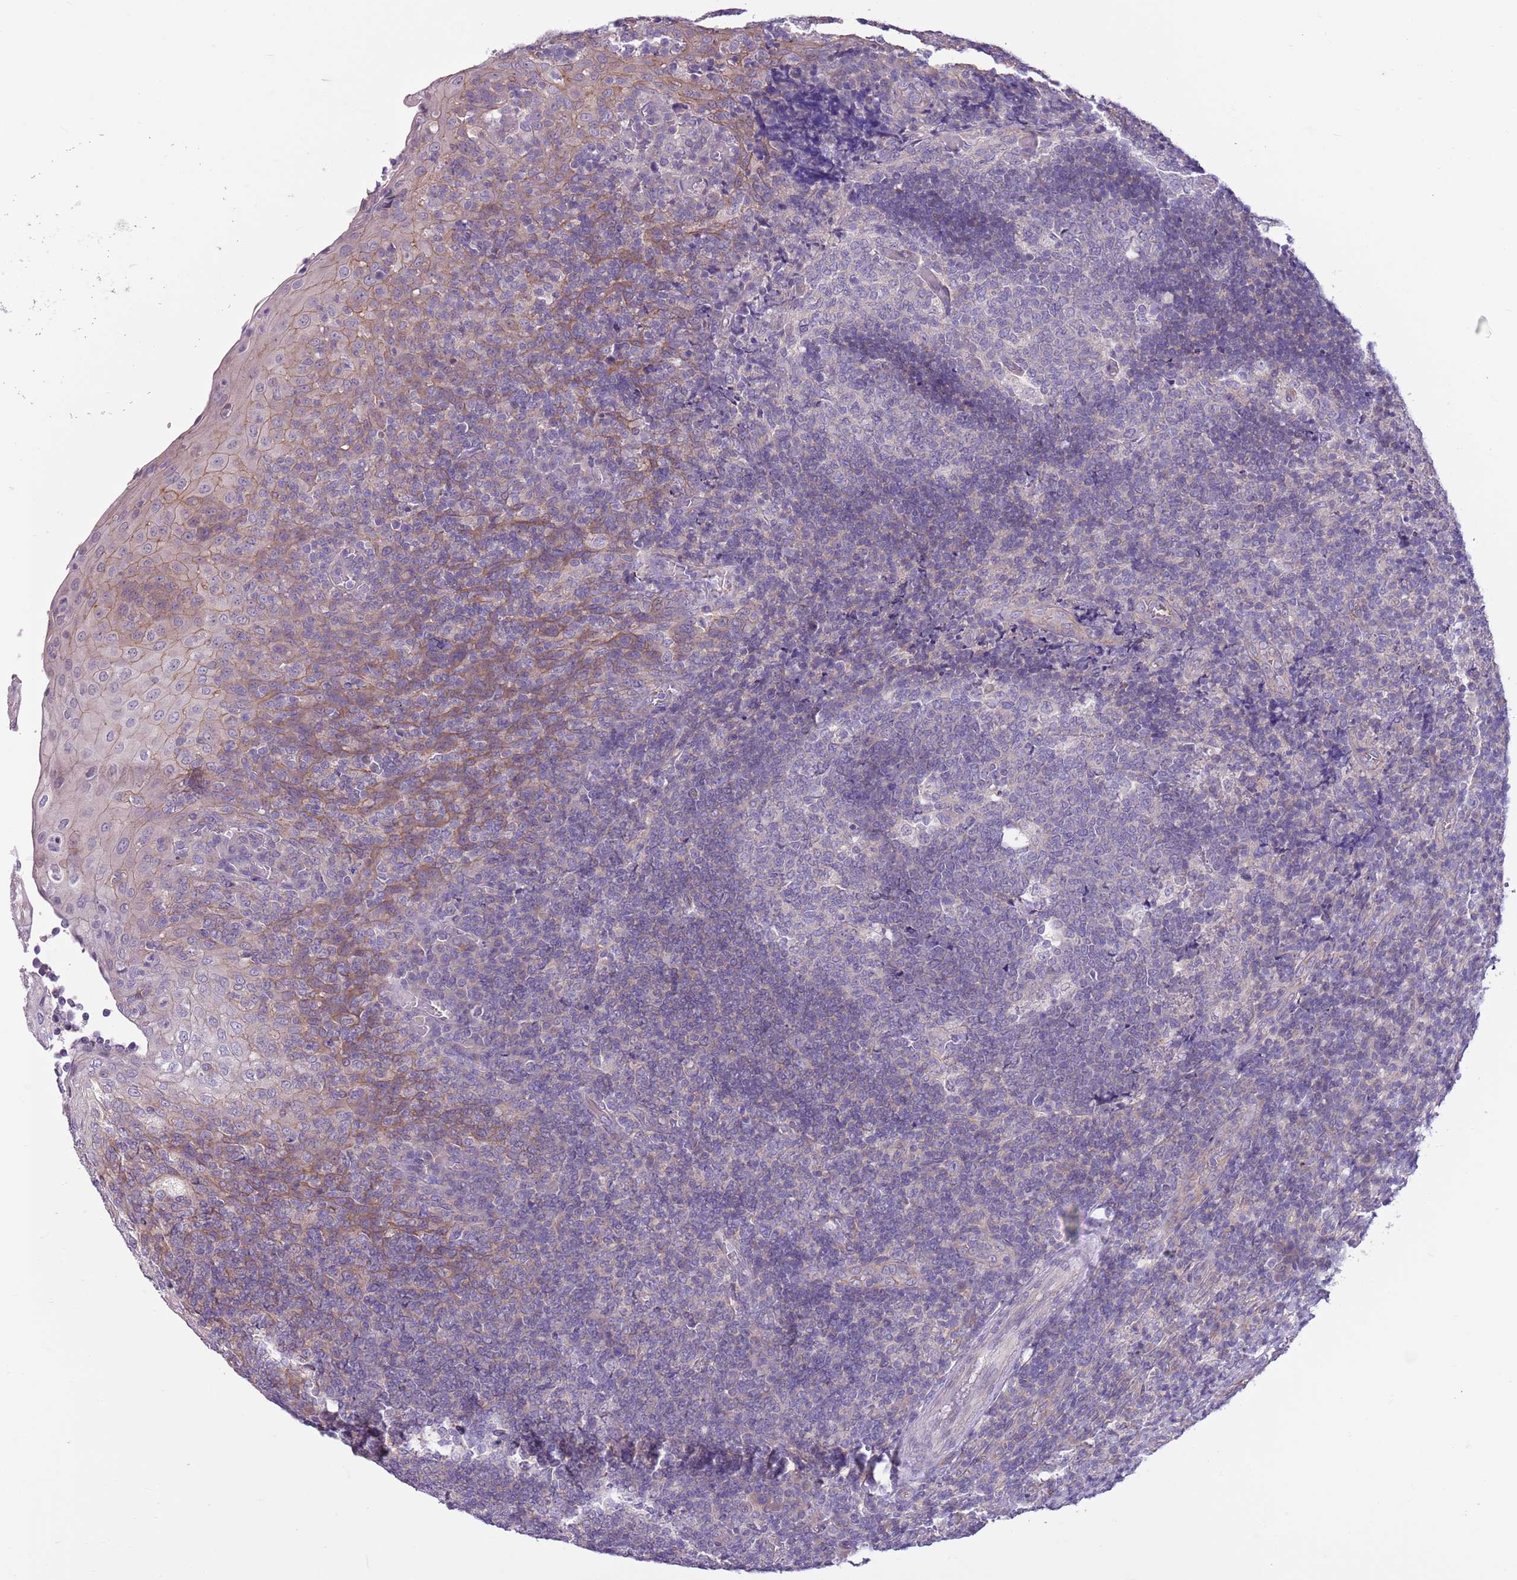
{"staining": {"intensity": "negative", "quantity": "none", "location": "none"}, "tissue": "tonsil", "cell_type": "Germinal center cells", "image_type": "normal", "snomed": [{"axis": "morphology", "description": "Normal tissue, NOS"}, {"axis": "topography", "description": "Tonsil"}], "caption": "IHC of benign human tonsil displays no expression in germinal center cells.", "gene": "PARP8", "patient": {"sex": "female", "age": 19}}